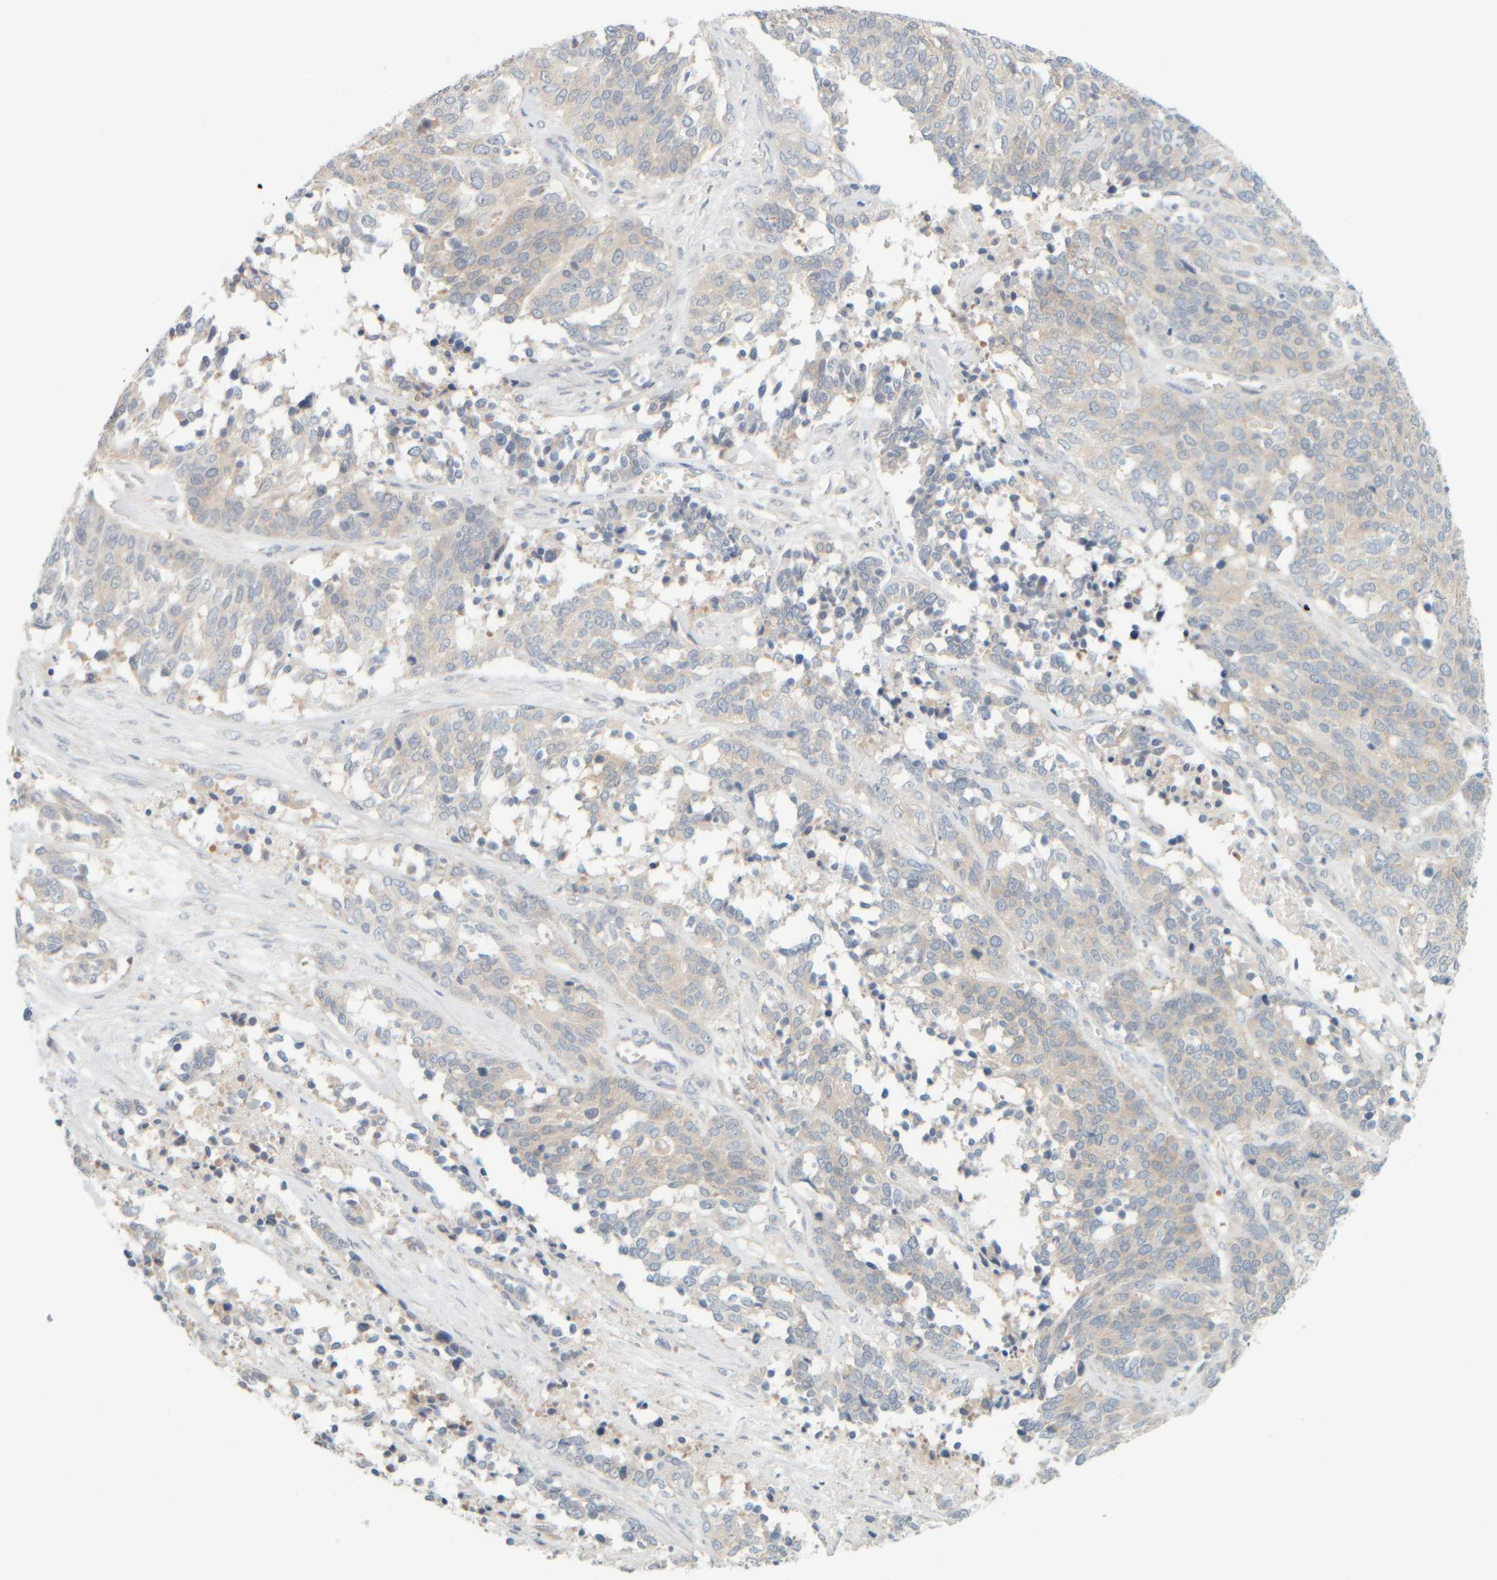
{"staining": {"intensity": "weak", "quantity": "<25%", "location": "cytoplasmic/membranous"}, "tissue": "ovarian cancer", "cell_type": "Tumor cells", "image_type": "cancer", "snomed": [{"axis": "morphology", "description": "Cystadenocarcinoma, serous, NOS"}, {"axis": "topography", "description": "Ovary"}], "caption": "Immunohistochemistry micrograph of neoplastic tissue: ovarian cancer (serous cystadenocarcinoma) stained with DAB exhibits no significant protein expression in tumor cells. (Stains: DAB (3,3'-diaminobenzidine) immunohistochemistry (IHC) with hematoxylin counter stain, Microscopy: brightfield microscopy at high magnification).", "gene": "PTGES3L-AARSD1", "patient": {"sex": "female", "age": 44}}